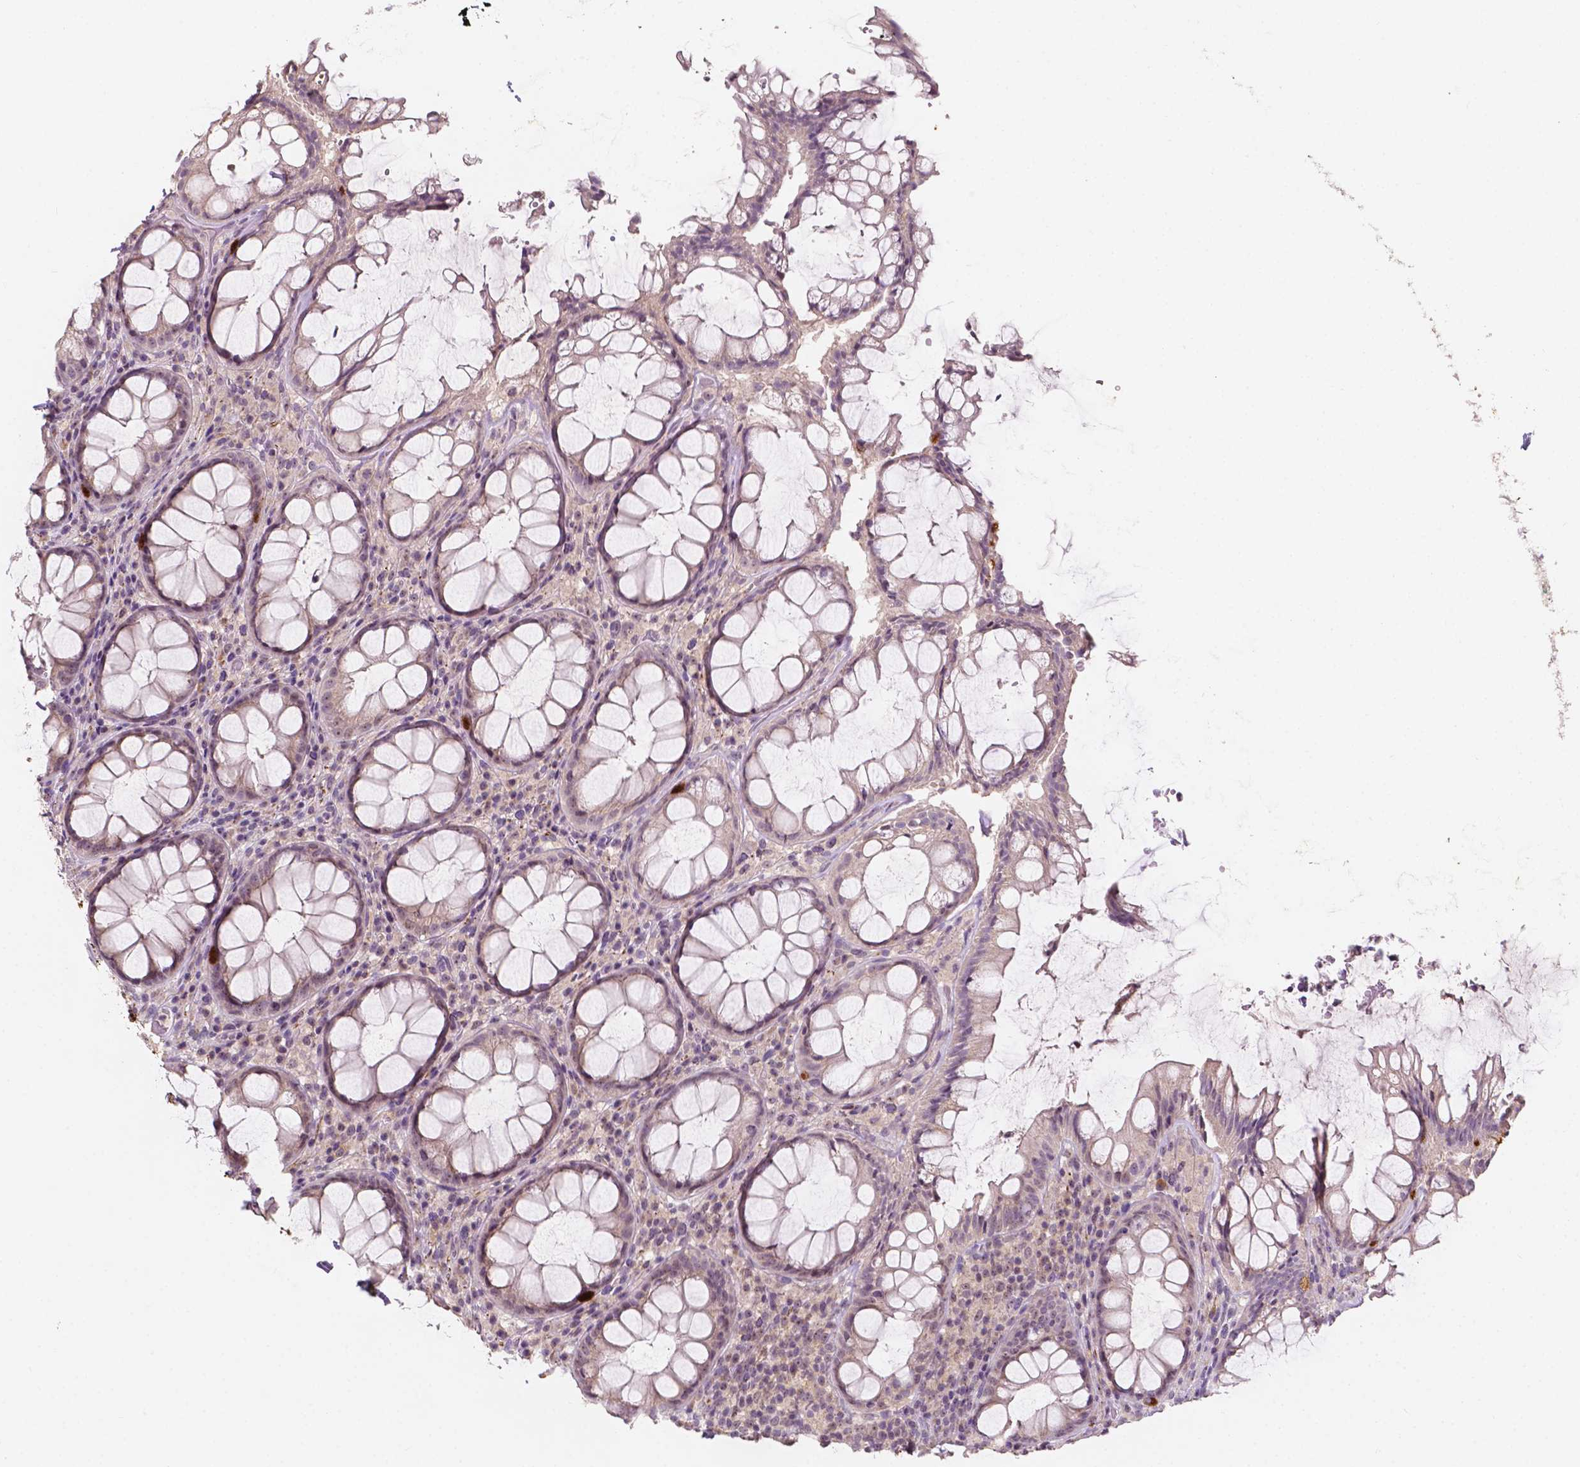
{"staining": {"intensity": "strong", "quantity": "<25%", "location": "cytoplasmic/membranous"}, "tissue": "rectum", "cell_type": "Glandular cells", "image_type": "normal", "snomed": [{"axis": "morphology", "description": "Normal tissue, NOS"}, {"axis": "topography", "description": "Rectum"}], "caption": "Immunohistochemistry (IHC) histopathology image of unremarkable rectum: rectum stained using immunohistochemistry reveals medium levels of strong protein expression localized specifically in the cytoplasmic/membranous of glandular cells, appearing as a cytoplasmic/membranous brown color.", "gene": "SIRT2", "patient": {"sex": "male", "age": 72}}